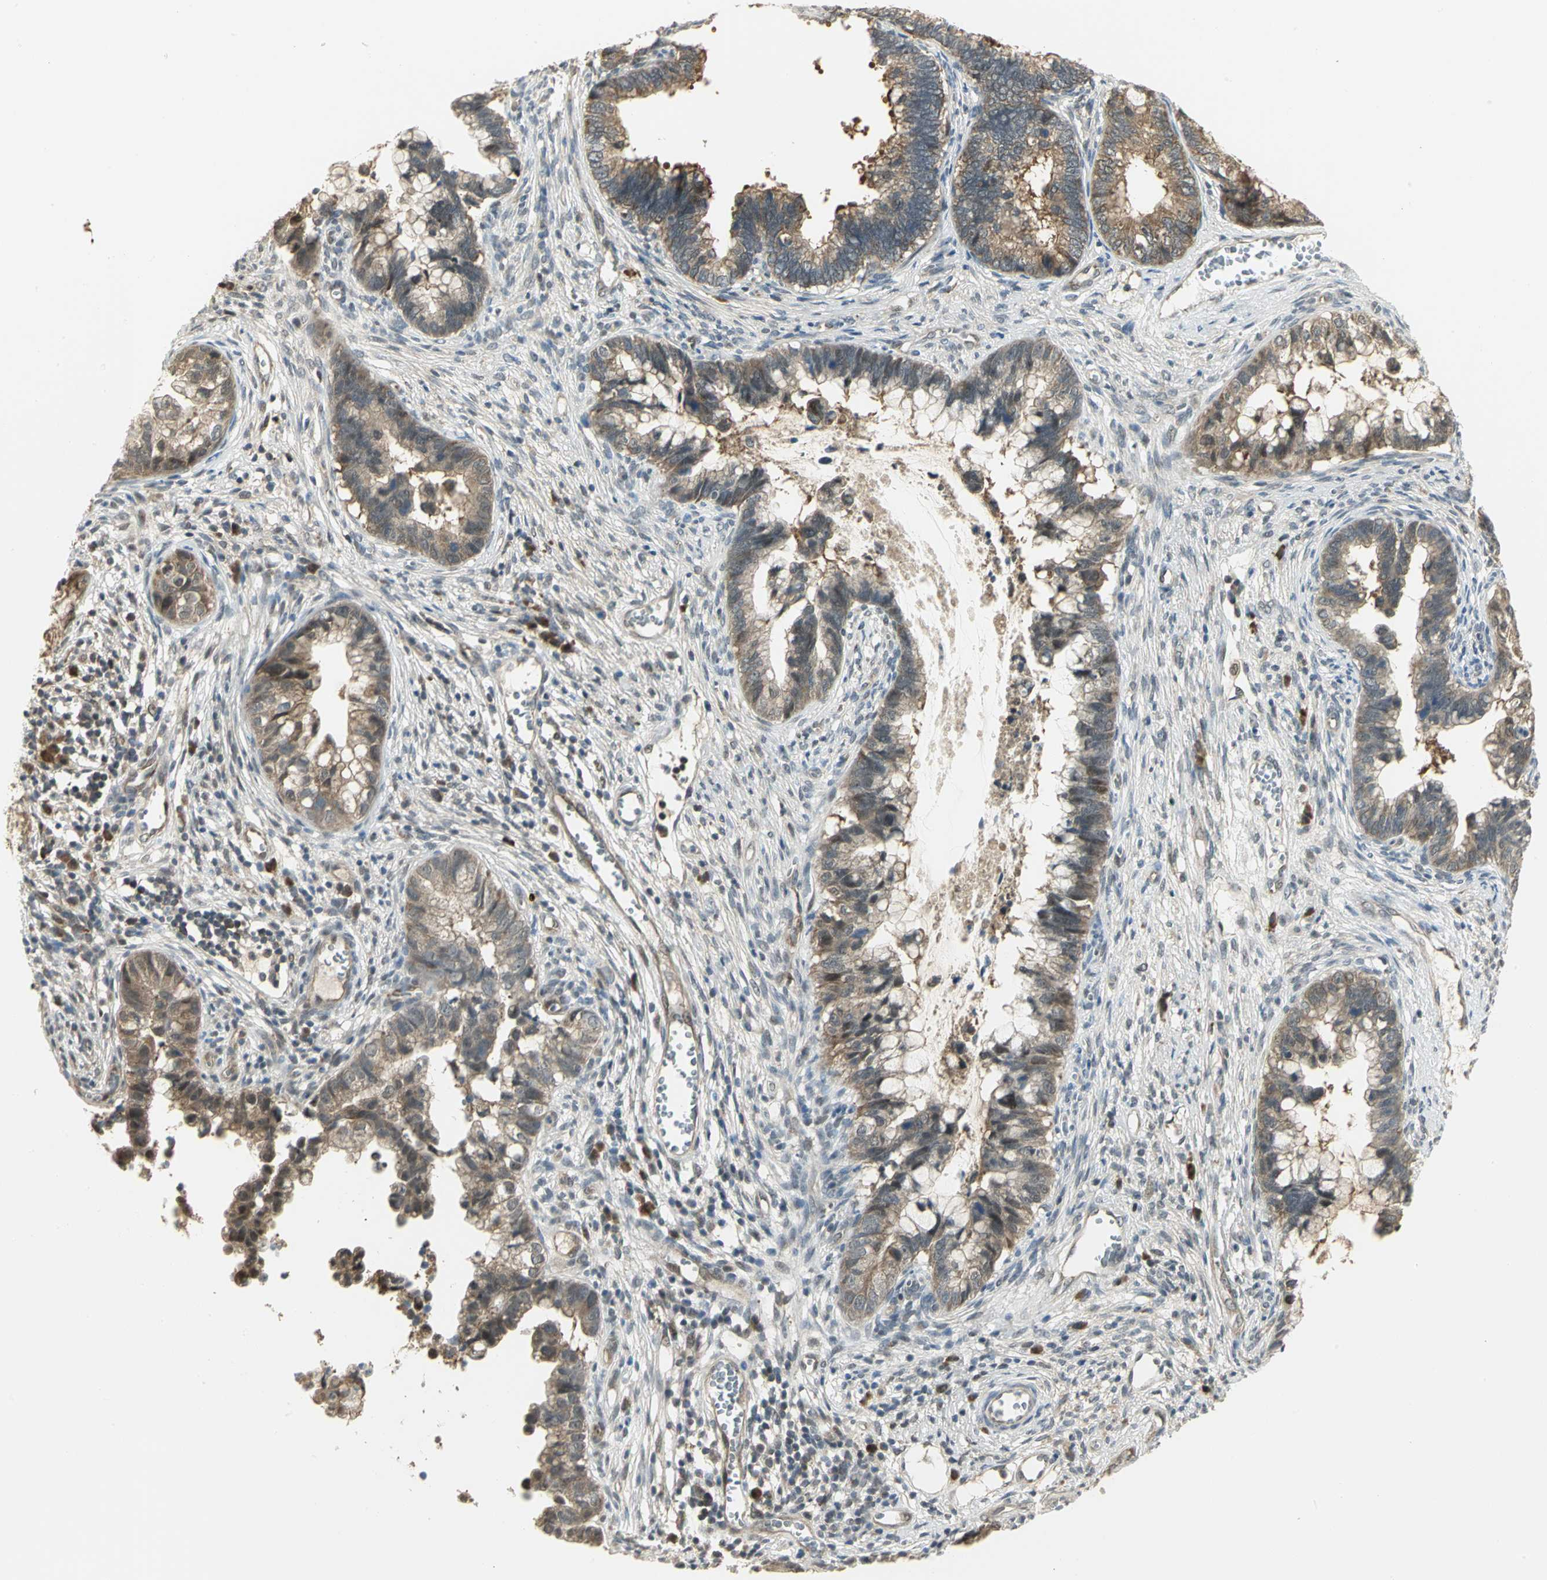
{"staining": {"intensity": "moderate", "quantity": ">75%", "location": "cytoplasmic/membranous"}, "tissue": "cervical cancer", "cell_type": "Tumor cells", "image_type": "cancer", "snomed": [{"axis": "morphology", "description": "Adenocarcinoma, NOS"}, {"axis": "topography", "description": "Cervix"}], "caption": "Cervical cancer (adenocarcinoma) stained for a protein displays moderate cytoplasmic/membranous positivity in tumor cells.", "gene": "PSMC4", "patient": {"sex": "female", "age": 44}}